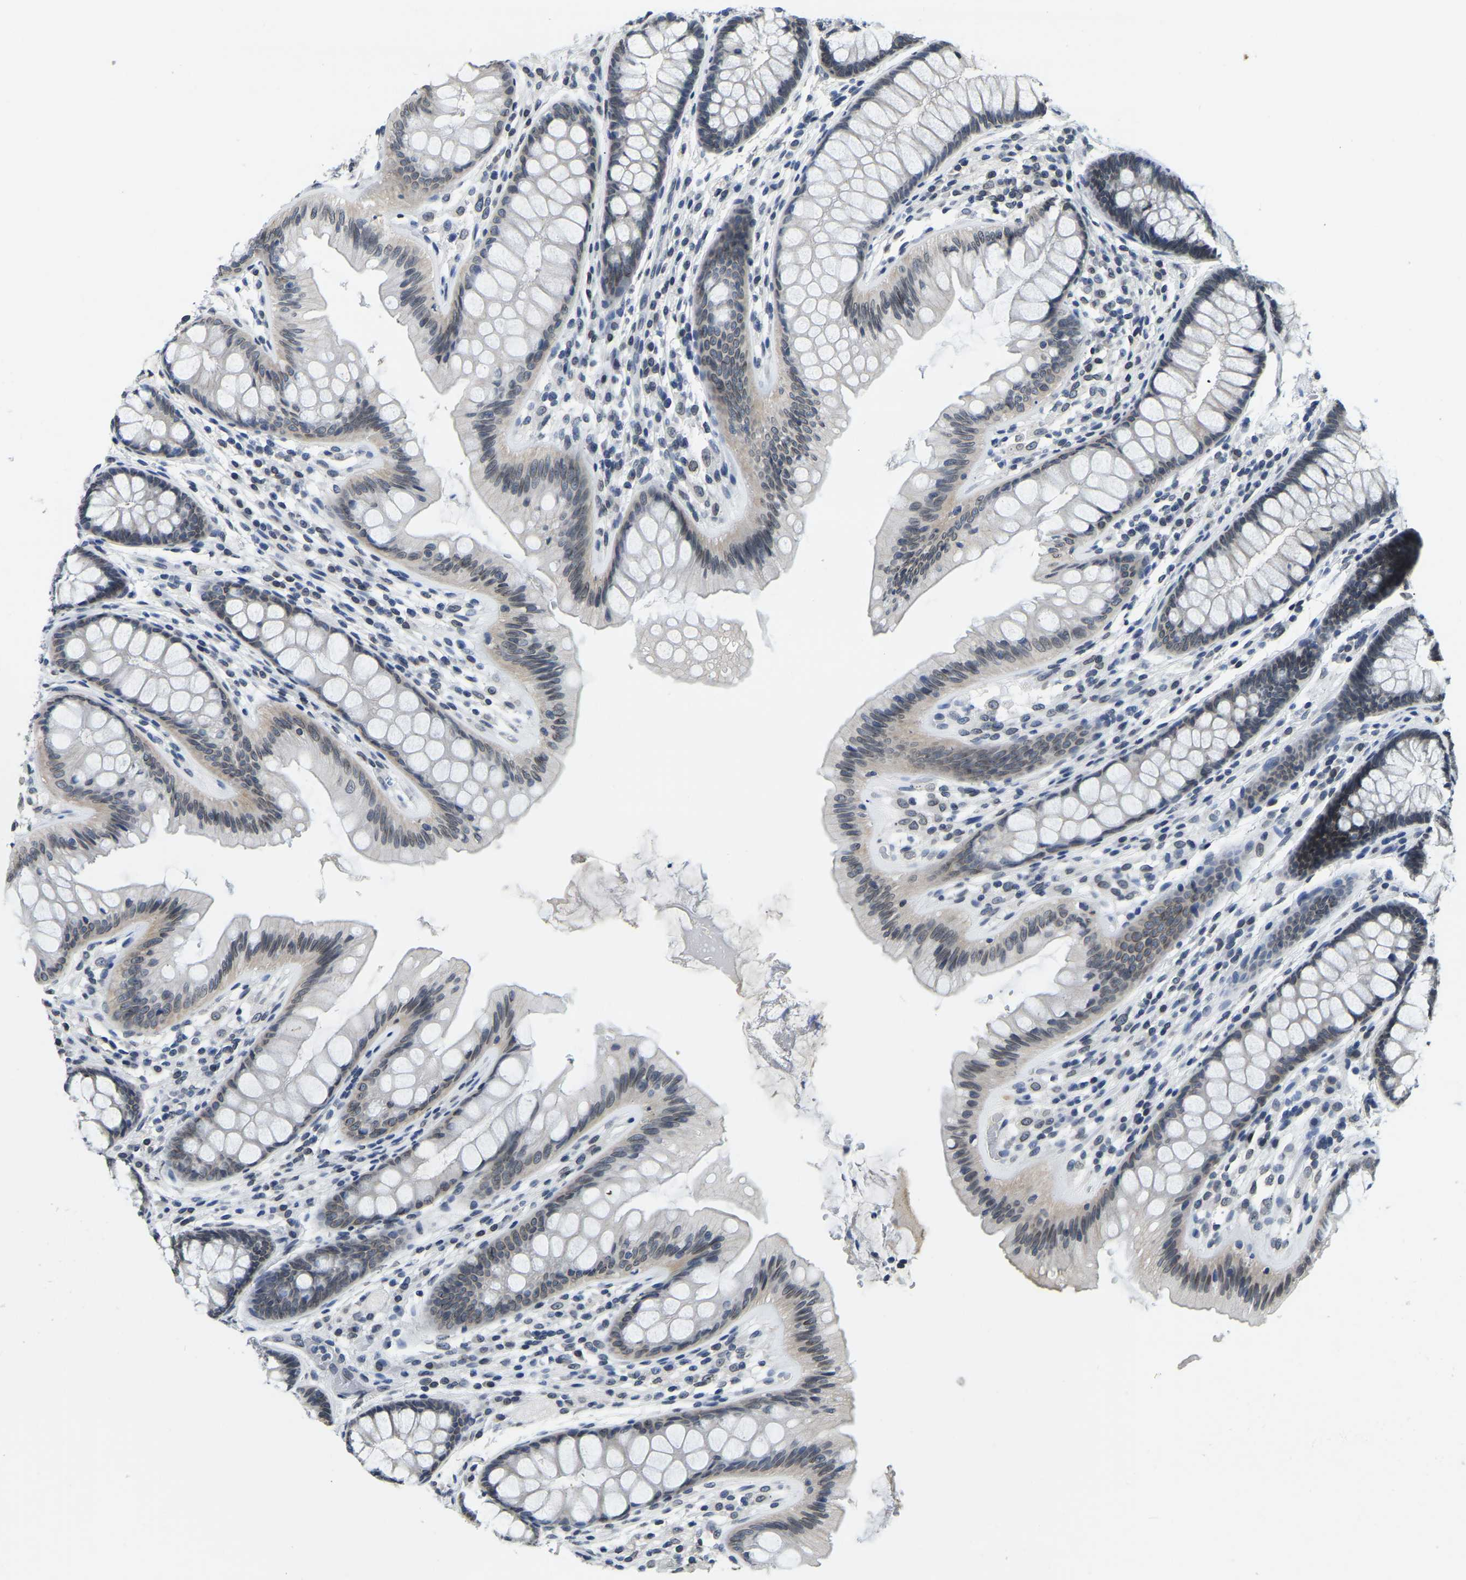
{"staining": {"intensity": "negative", "quantity": "none", "location": "none"}, "tissue": "colon", "cell_type": "Endothelial cells", "image_type": "normal", "snomed": [{"axis": "morphology", "description": "Normal tissue, NOS"}, {"axis": "topography", "description": "Colon"}], "caption": "Colon stained for a protein using IHC shows no expression endothelial cells.", "gene": "RANBP2", "patient": {"sex": "female", "age": 56}}